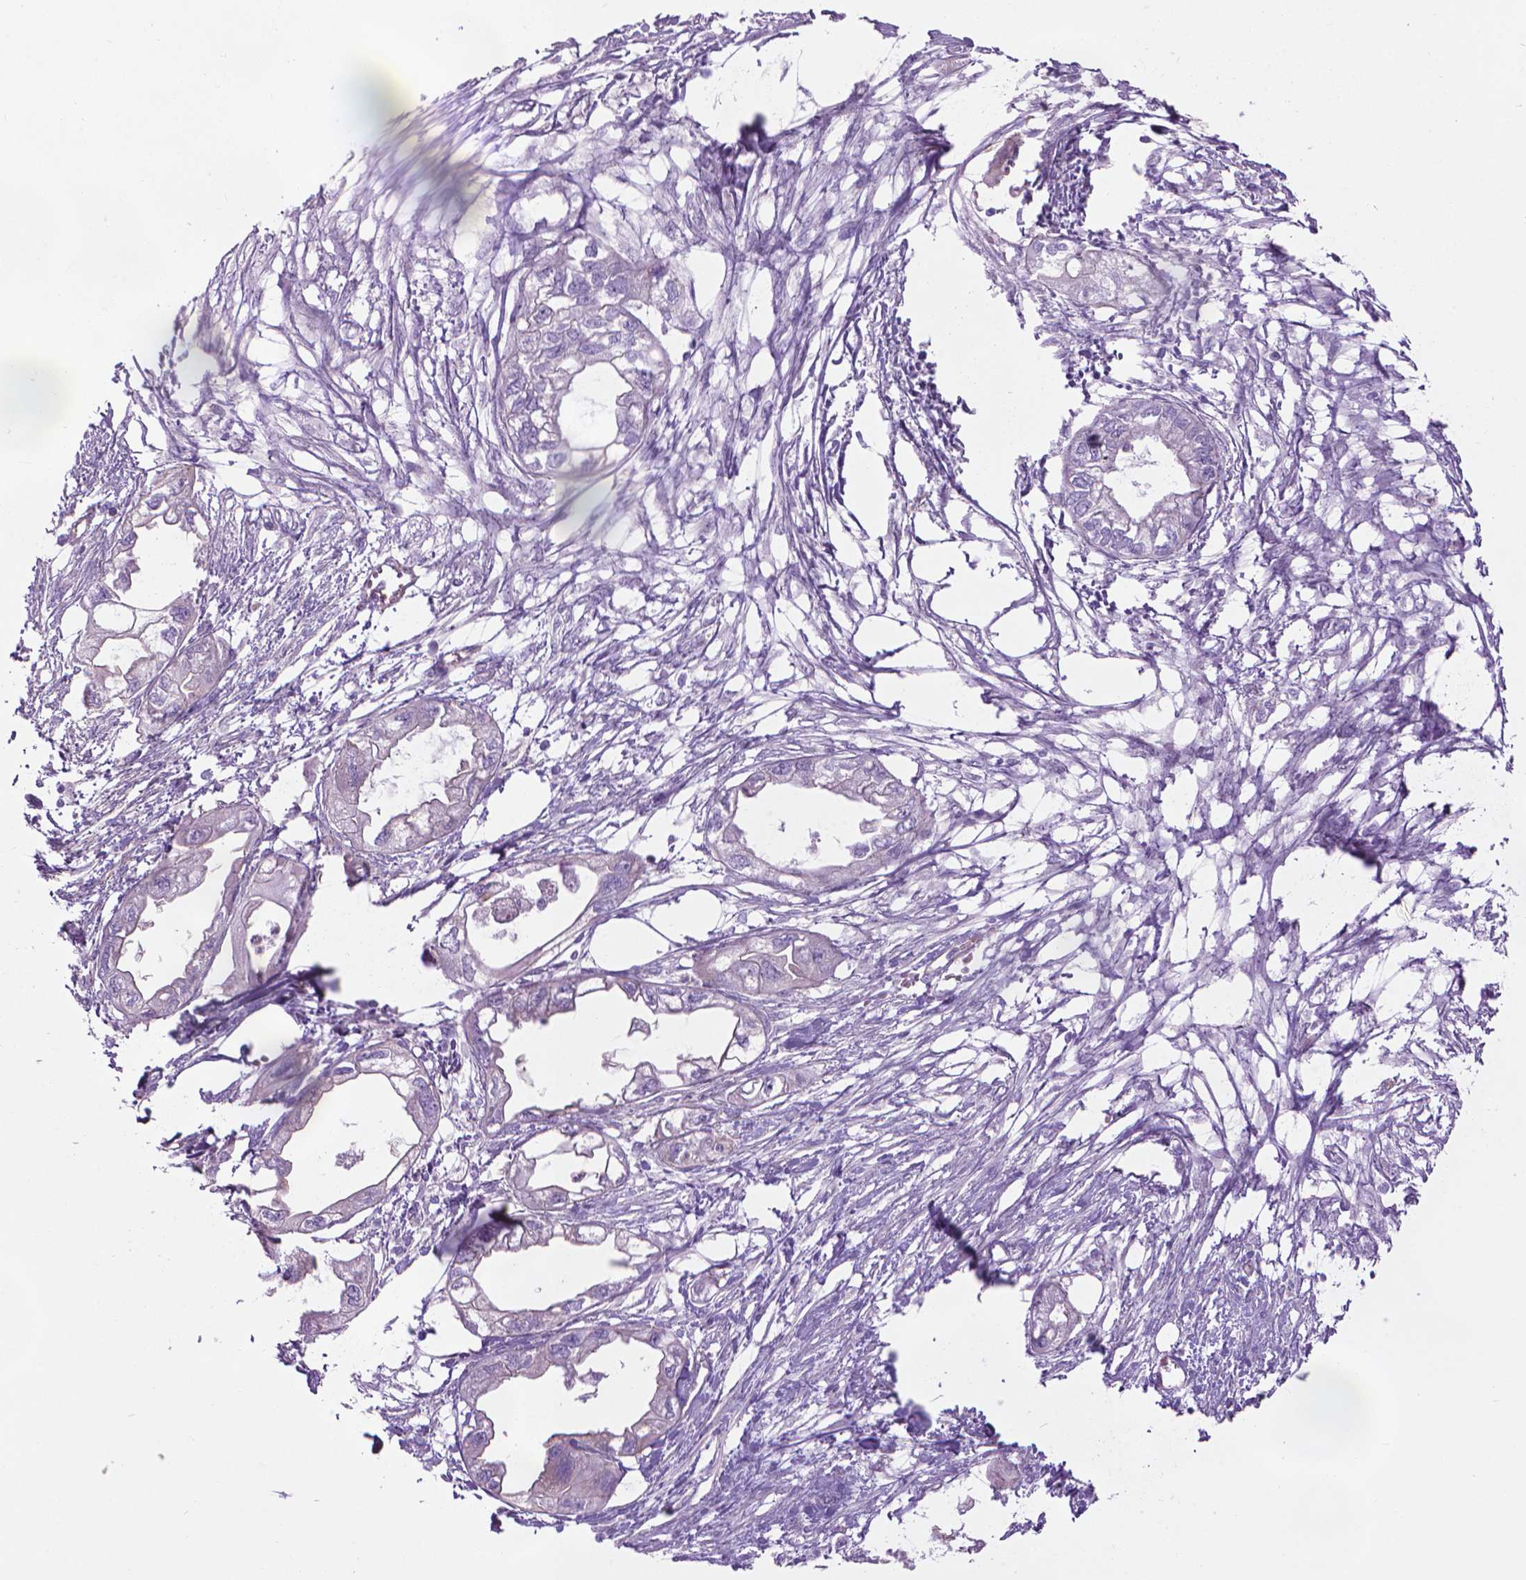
{"staining": {"intensity": "negative", "quantity": "none", "location": "none"}, "tissue": "endometrial cancer", "cell_type": "Tumor cells", "image_type": "cancer", "snomed": [{"axis": "morphology", "description": "Adenocarcinoma, NOS"}, {"axis": "morphology", "description": "Adenocarcinoma, metastatic, NOS"}, {"axis": "topography", "description": "Adipose tissue"}, {"axis": "topography", "description": "Endometrium"}], "caption": "This is a photomicrograph of immunohistochemistry staining of endometrial cancer, which shows no positivity in tumor cells.", "gene": "TENT5A", "patient": {"sex": "female", "age": 67}}